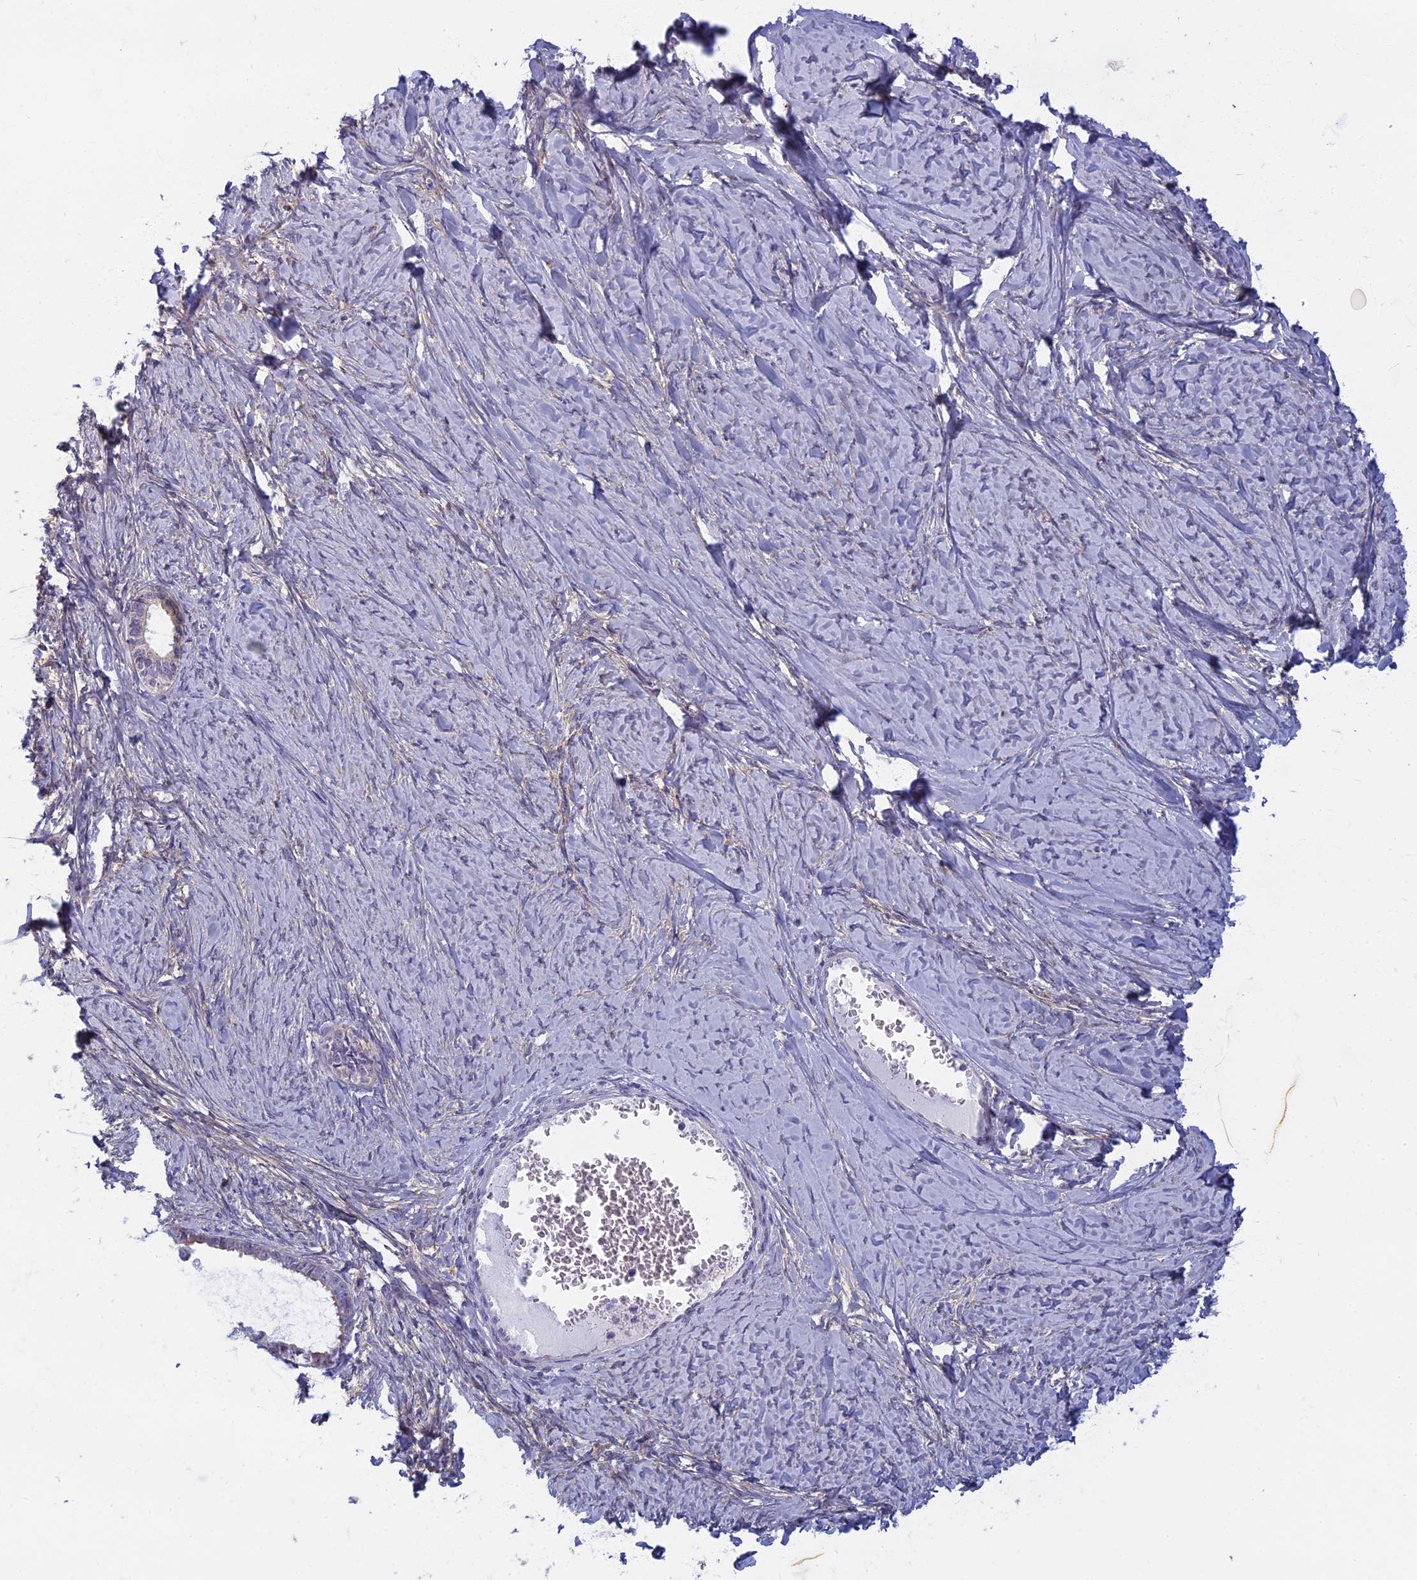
{"staining": {"intensity": "moderate", "quantity": "<25%", "location": "cytoplasmic/membranous"}, "tissue": "ovarian cancer", "cell_type": "Tumor cells", "image_type": "cancer", "snomed": [{"axis": "morphology", "description": "Cystadenocarcinoma, serous, NOS"}, {"axis": "topography", "description": "Ovary"}], "caption": "Immunohistochemical staining of ovarian cancer (serous cystadenocarcinoma) demonstrates low levels of moderate cytoplasmic/membranous protein positivity in approximately <25% of tumor cells.", "gene": "DDX51", "patient": {"sex": "female", "age": 79}}